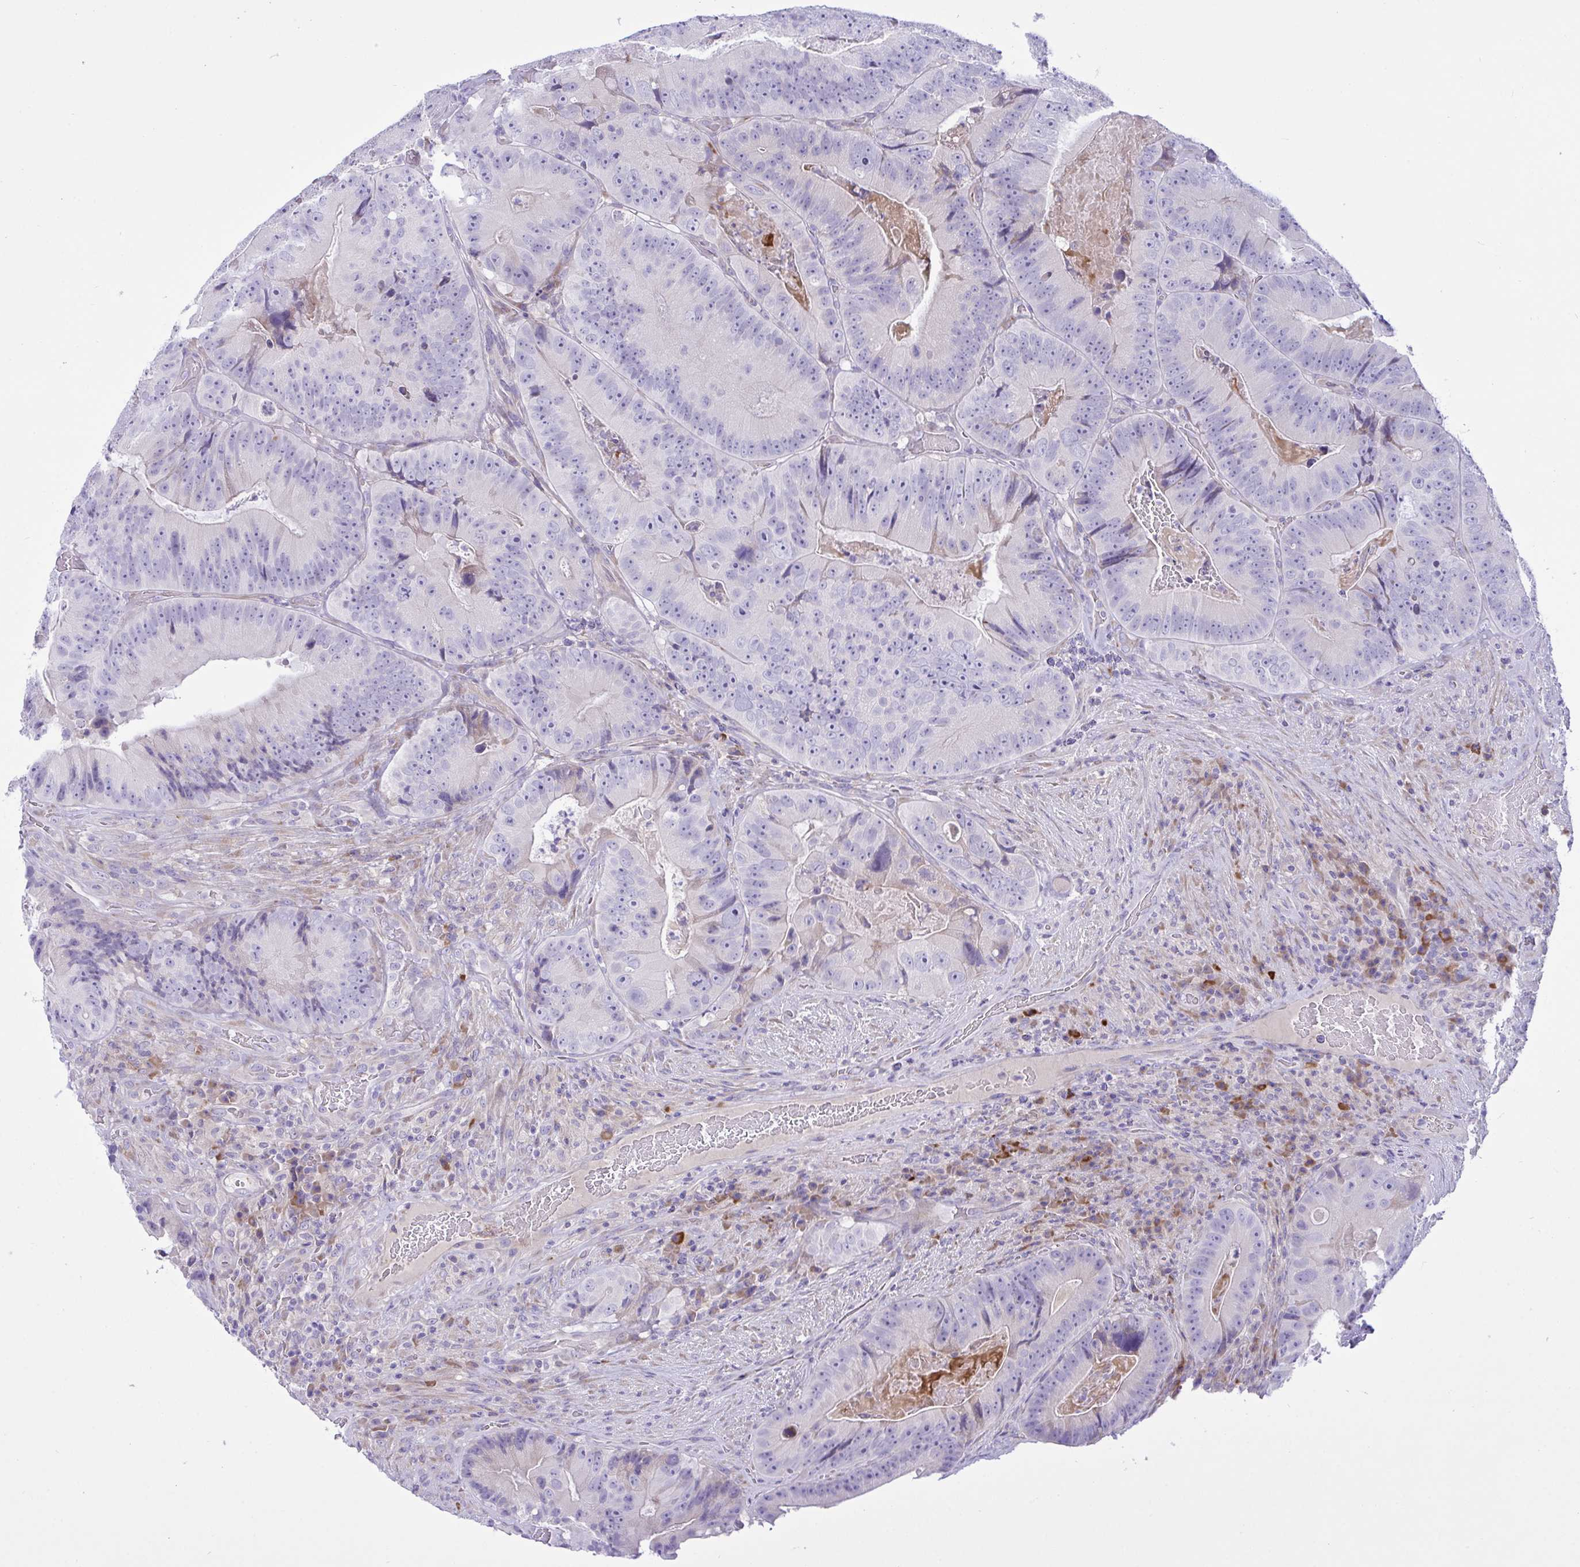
{"staining": {"intensity": "negative", "quantity": "none", "location": "none"}, "tissue": "colorectal cancer", "cell_type": "Tumor cells", "image_type": "cancer", "snomed": [{"axis": "morphology", "description": "Adenocarcinoma, NOS"}, {"axis": "topography", "description": "Colon"}], "caption": "Immunohistochemistry histopathology image of neoplastic tissue: colorectal cancer (adenocarcinoma) stained with DAB (3,3'-diaminobenzidine) displays no significant protein expression in tumor cells.", "gene": "FAM86B1", "patient": {"sex": "female", "age": 86}}